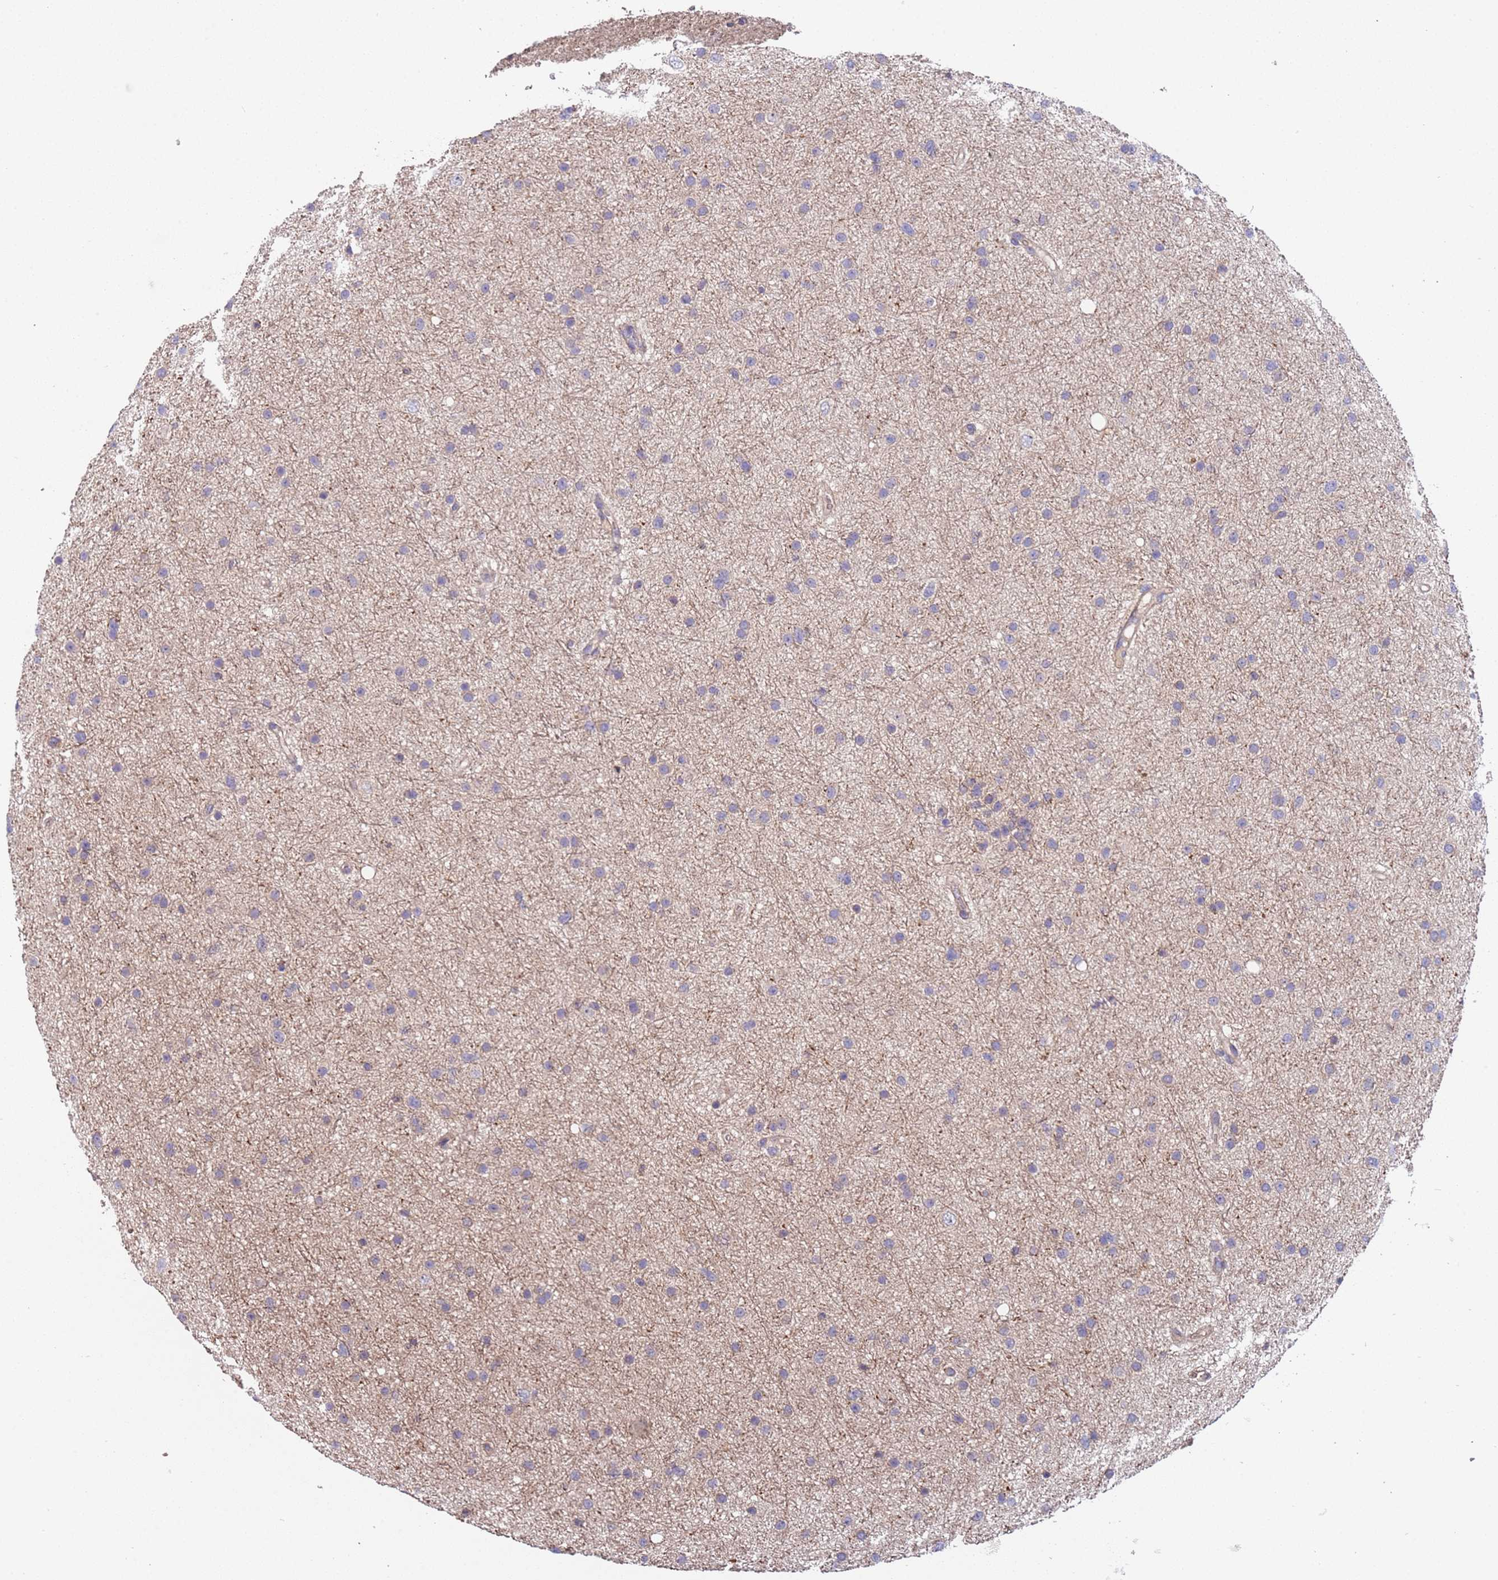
{"staining": {"intensity": "negative", "quantity": "none", "location": "none"}, "tissue": "glioma", "cell_type": "Tumor cells", "image_type": "cancer", "snomed": [{"axis": "morphology", "description": "Glioma, malignant, Low grade"}, {"axis": "topography", "description": "Cerebral cortex"}], "caption": "Low-grade glioma (malignant) stained for a protein using immunohistochemistry (IHC) demonstrates no positivity tumor cells.", "gene": "SYT4", "patient": {"sex": "female", "age": 39}}